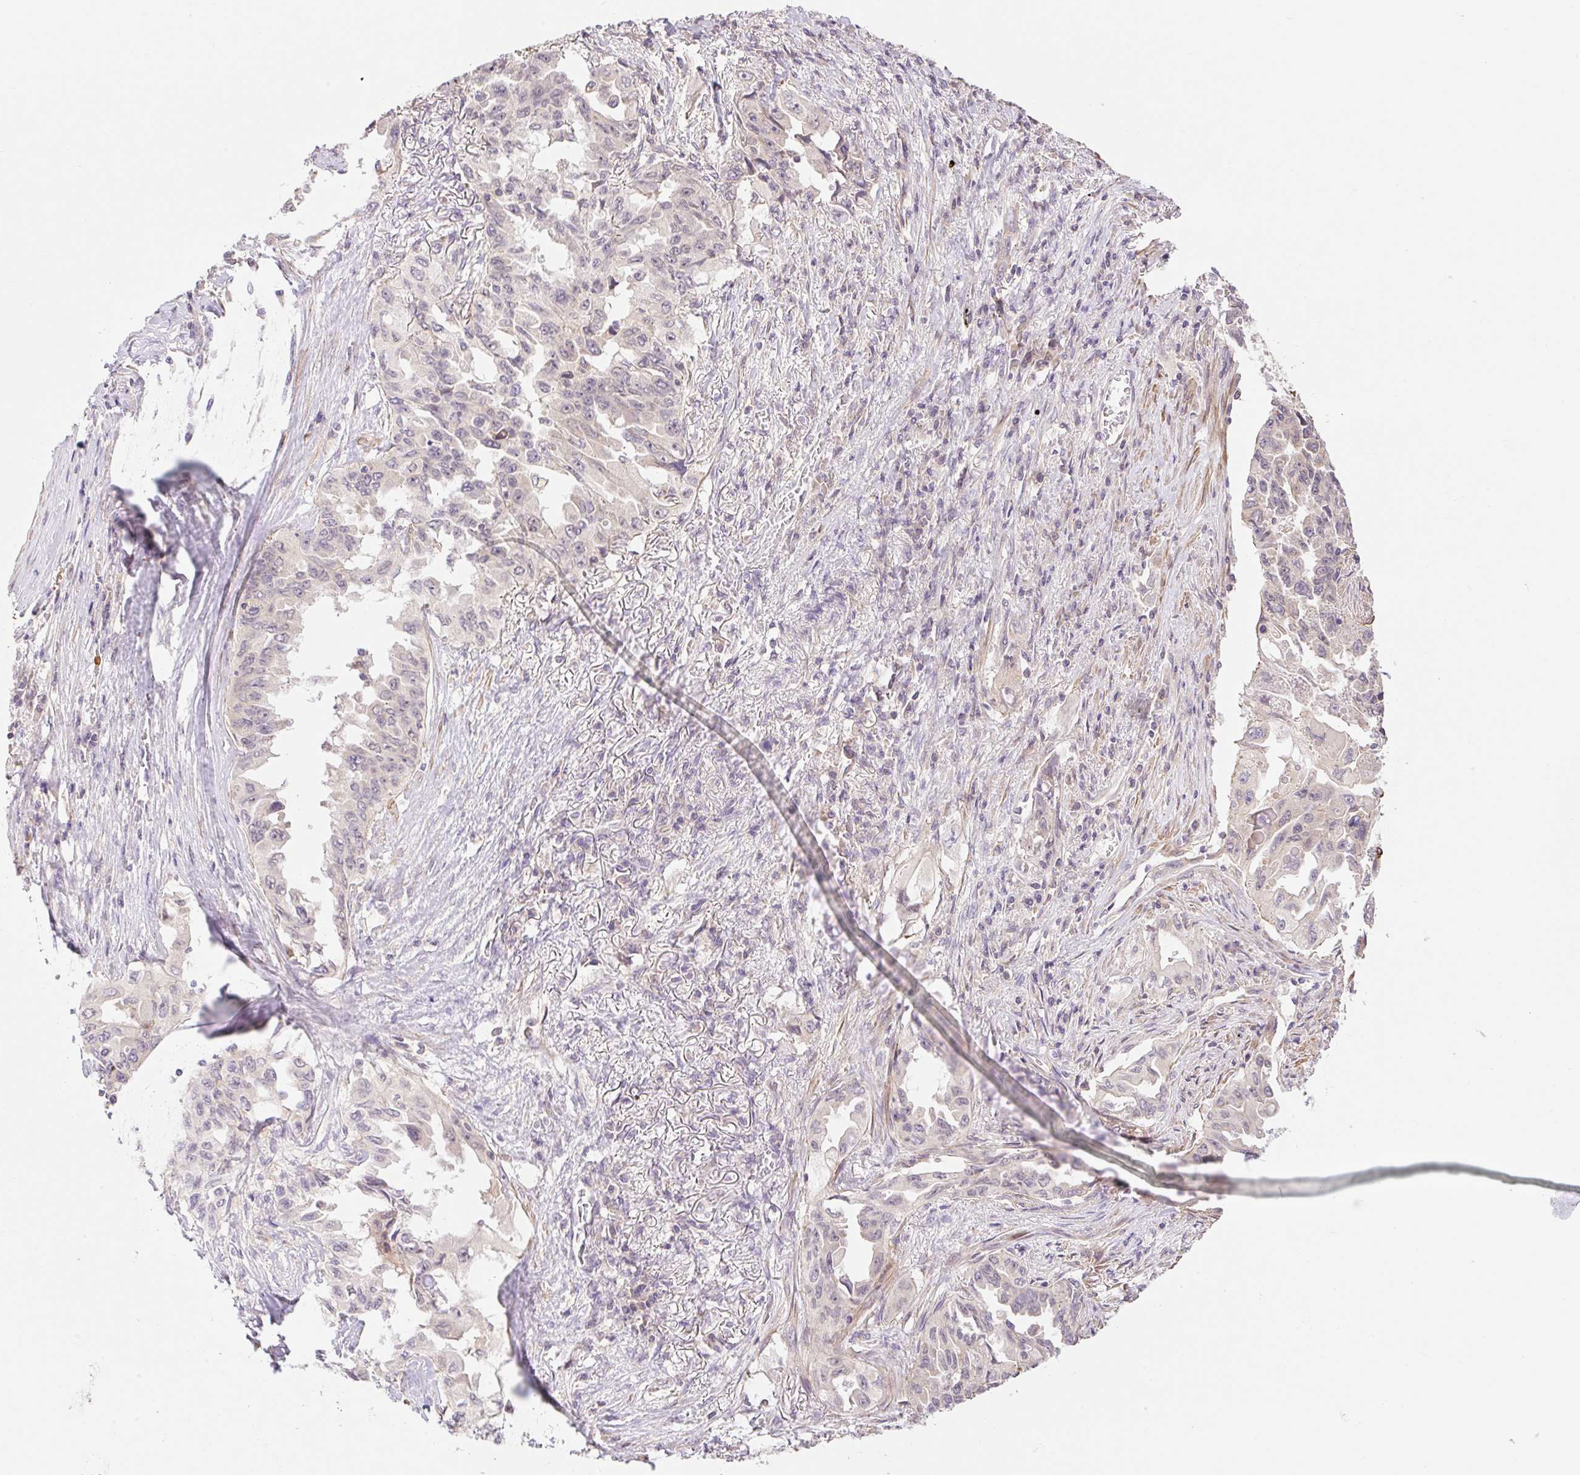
{"staining": {"intensity": "negative", "quantity": "none", "location": "none"}, "tissue": "lung cancer", "cell_type": "Tumor cells", "image_type": "cancer", "snomed": [{"axis": "morphology", "description": "Adenocarcinoma, NOS"}, {"axis": "topography", "description": "Lung"}], "caption": "Tumor cells are negative for brown protein staining in lung cancer.", "gene": "EMC10", "patient": {"sex": "female", "age": 51}}